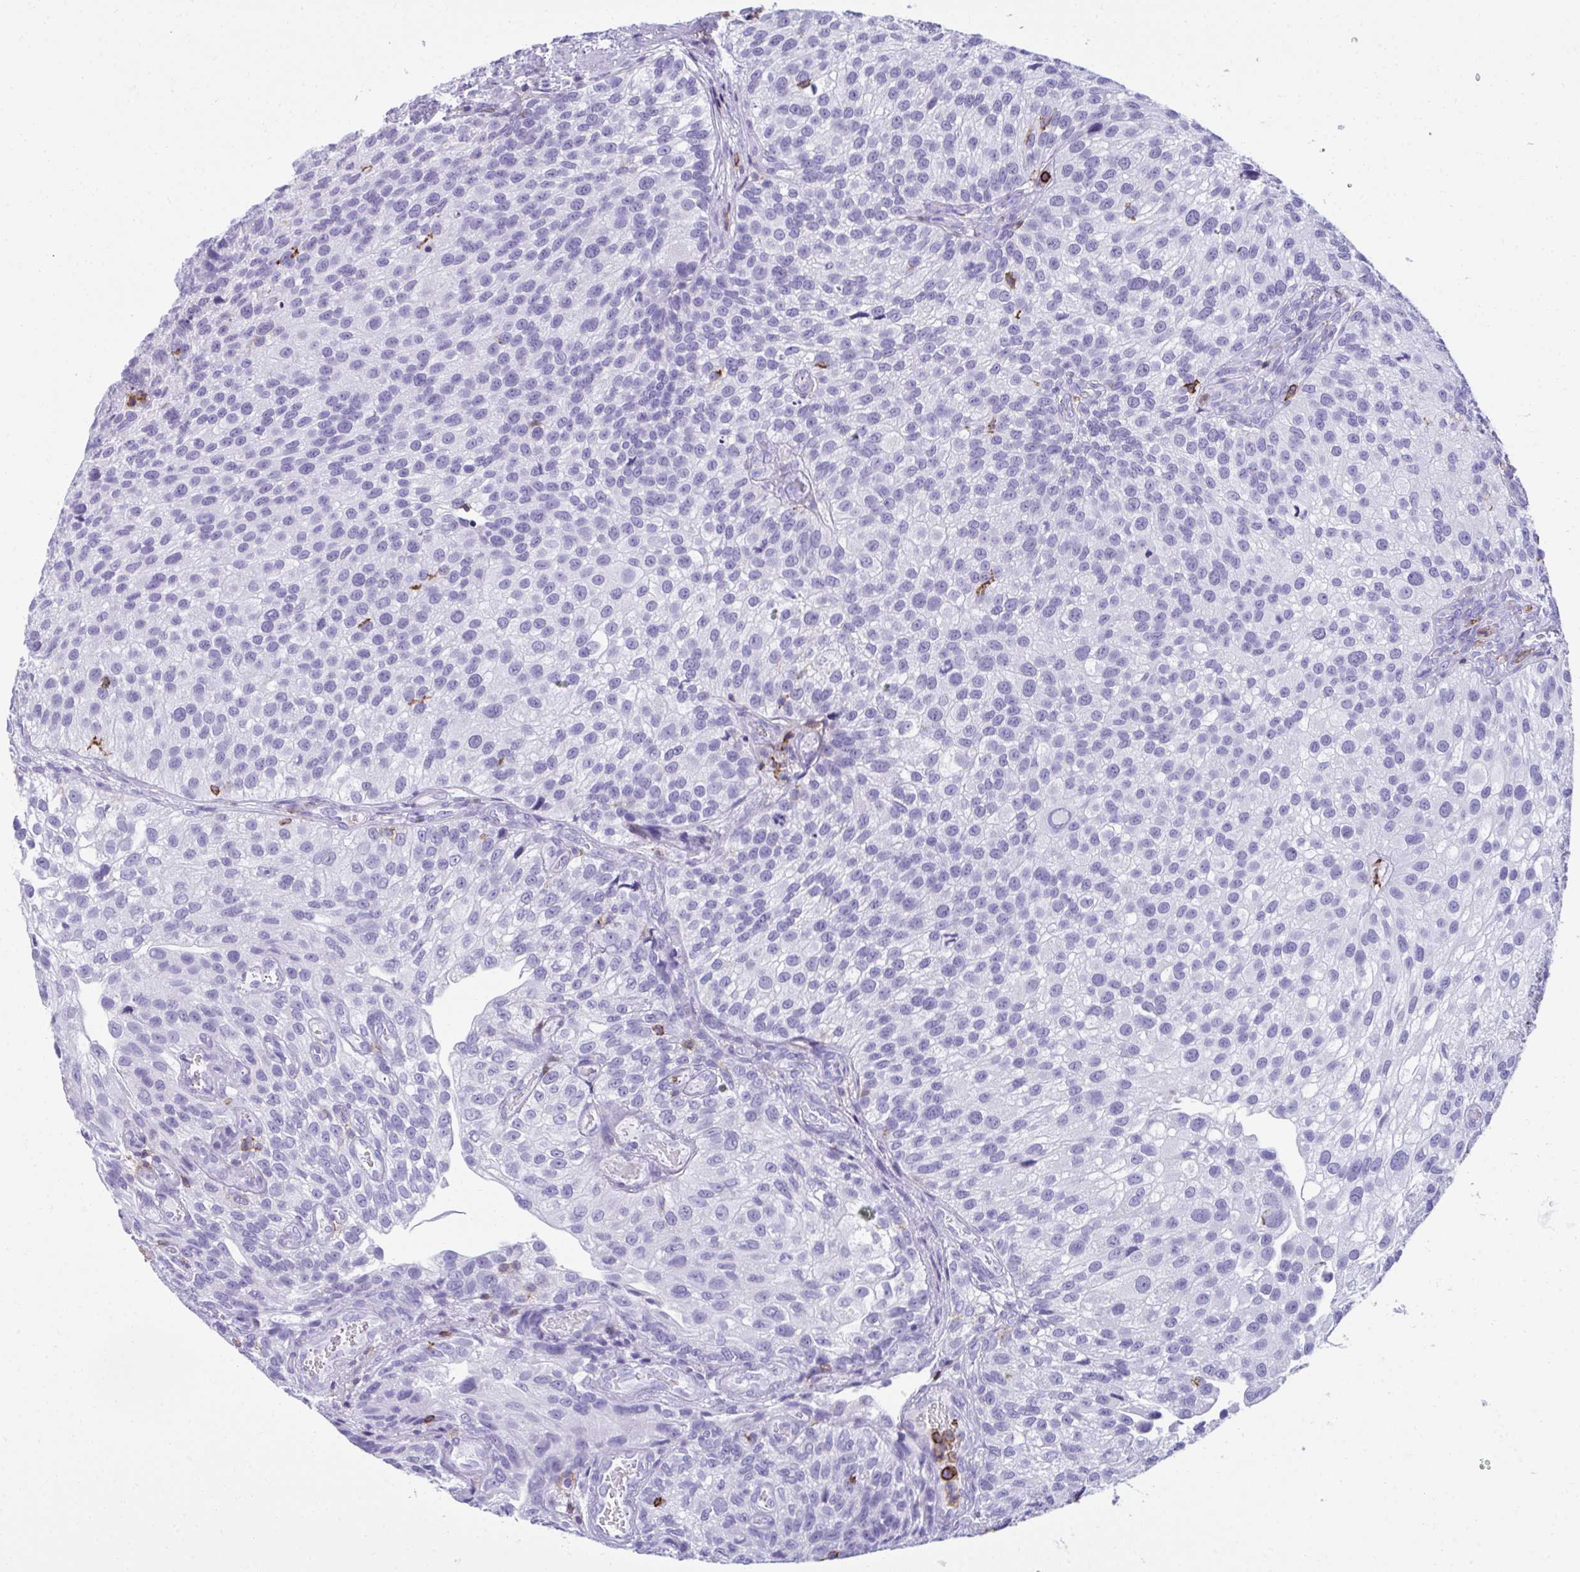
{"staining": {"intensity": "negative", "quantity": "none", "location": "none"}, "tissue": "urothelial cancer", "cell_type": "Tumor cells", "image_type": "cancer", "snomed": [{"axis": "morphology", "description": "Urothelial carcinoma, NOS"}, {"axis": "topography", "description": "Urinary bladder"}], "caption": "Immunohistochemistry (IHC) histopathology image of neoplastic tissue: human urothelial cancer stained with DAB demonstrates no significant protein expression in tumor cells.", "gene": "SPN", "patient": {"sex": "male", "age": 87}}